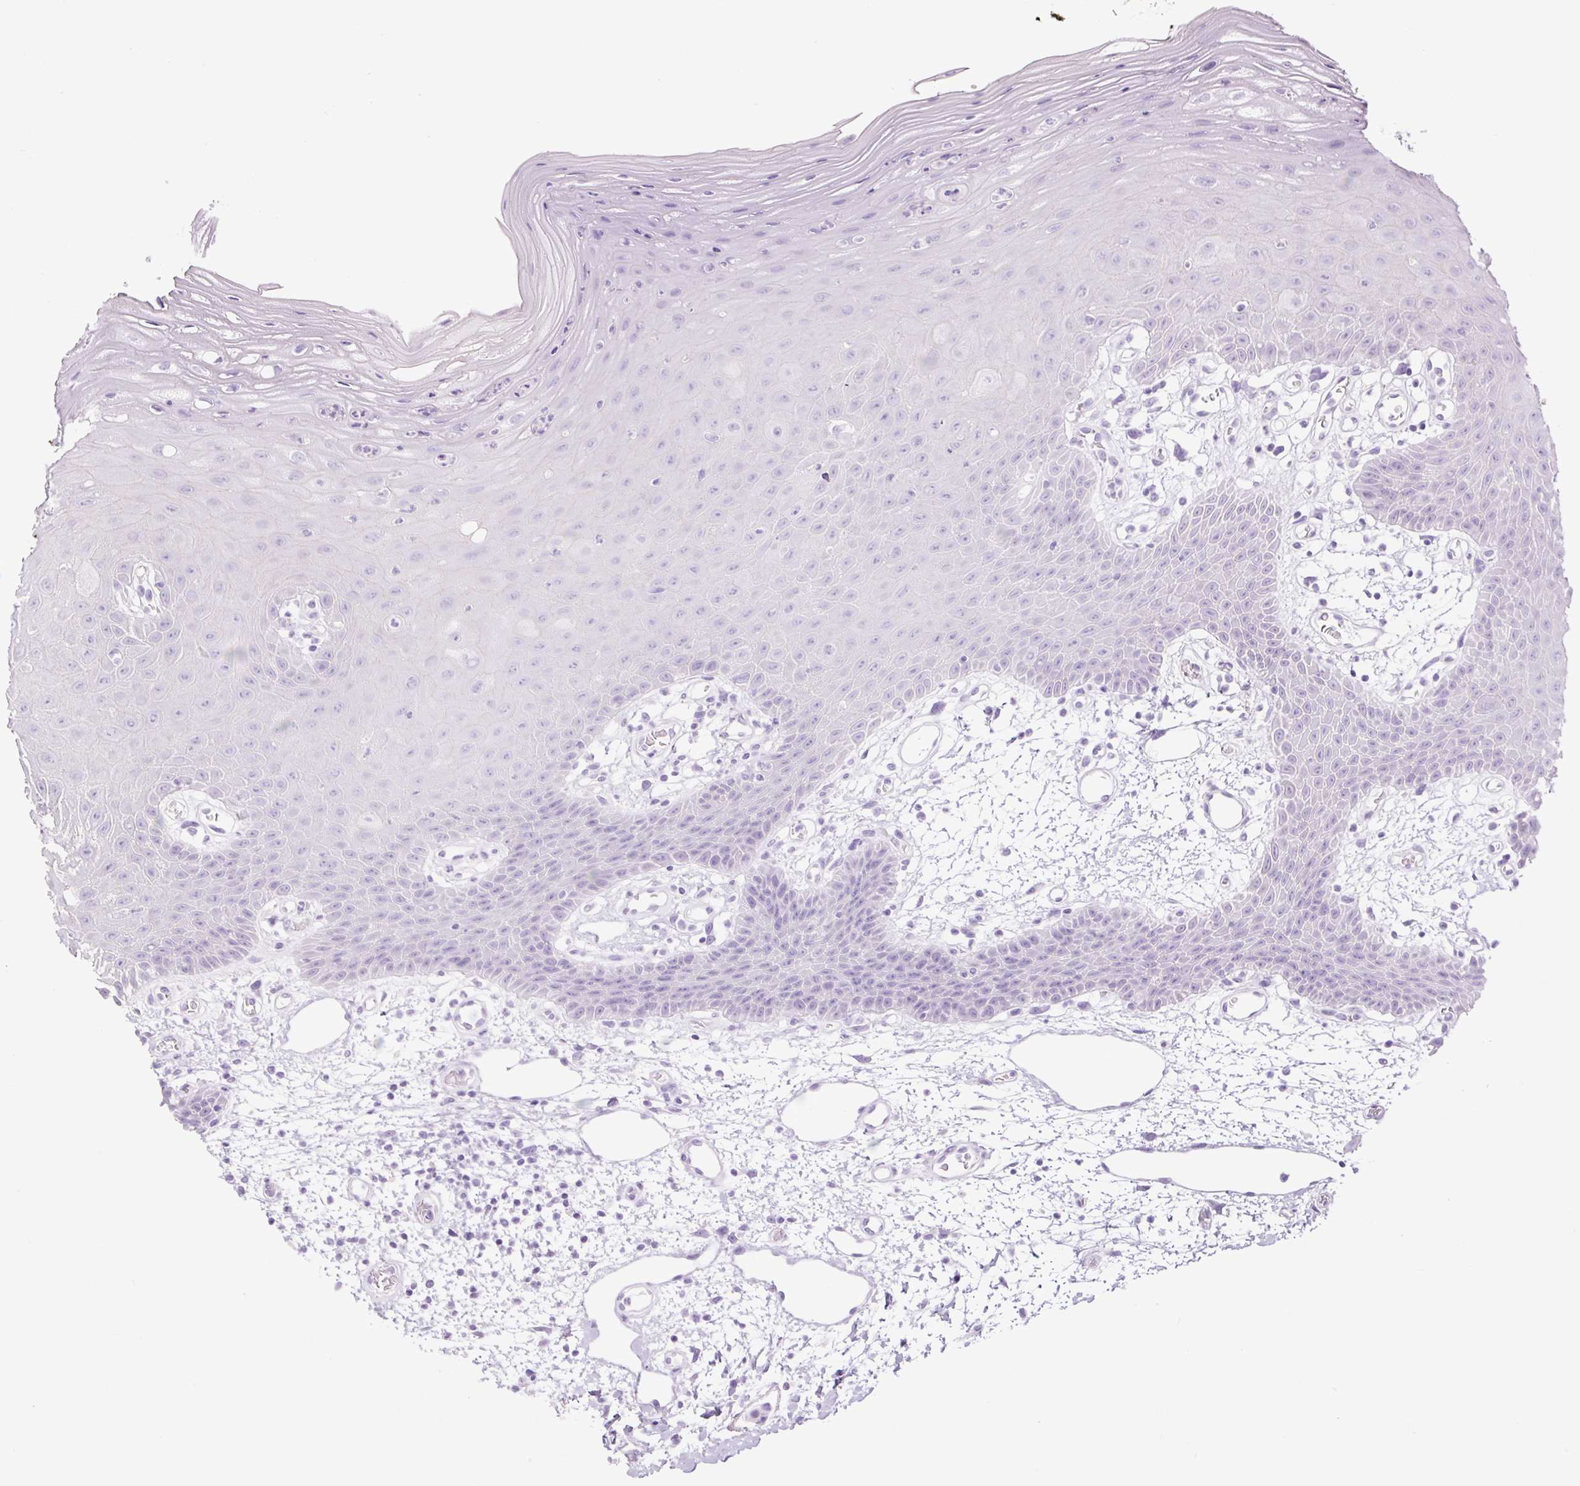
{"staining": {"intensity": "negative", "quantity": "none", "location": "none"}, "tissue": "oral mucosa", "cell_type": "Squamous epithelial cells", "image_type": "normal", "snomed": [{"axis": "morphology", "description": "Normal tissue, NOS"}, {"axis": "topography", "description": "Oral tissue"}], "caption": "Immunohistochemical staining of unremarkable oral mucosa demonstrates no significant staining in squamous epithelial cells. Nuclei are stained in blue.", "gene": "TFF2", "patient": {"sex": "female", "age": 59}}